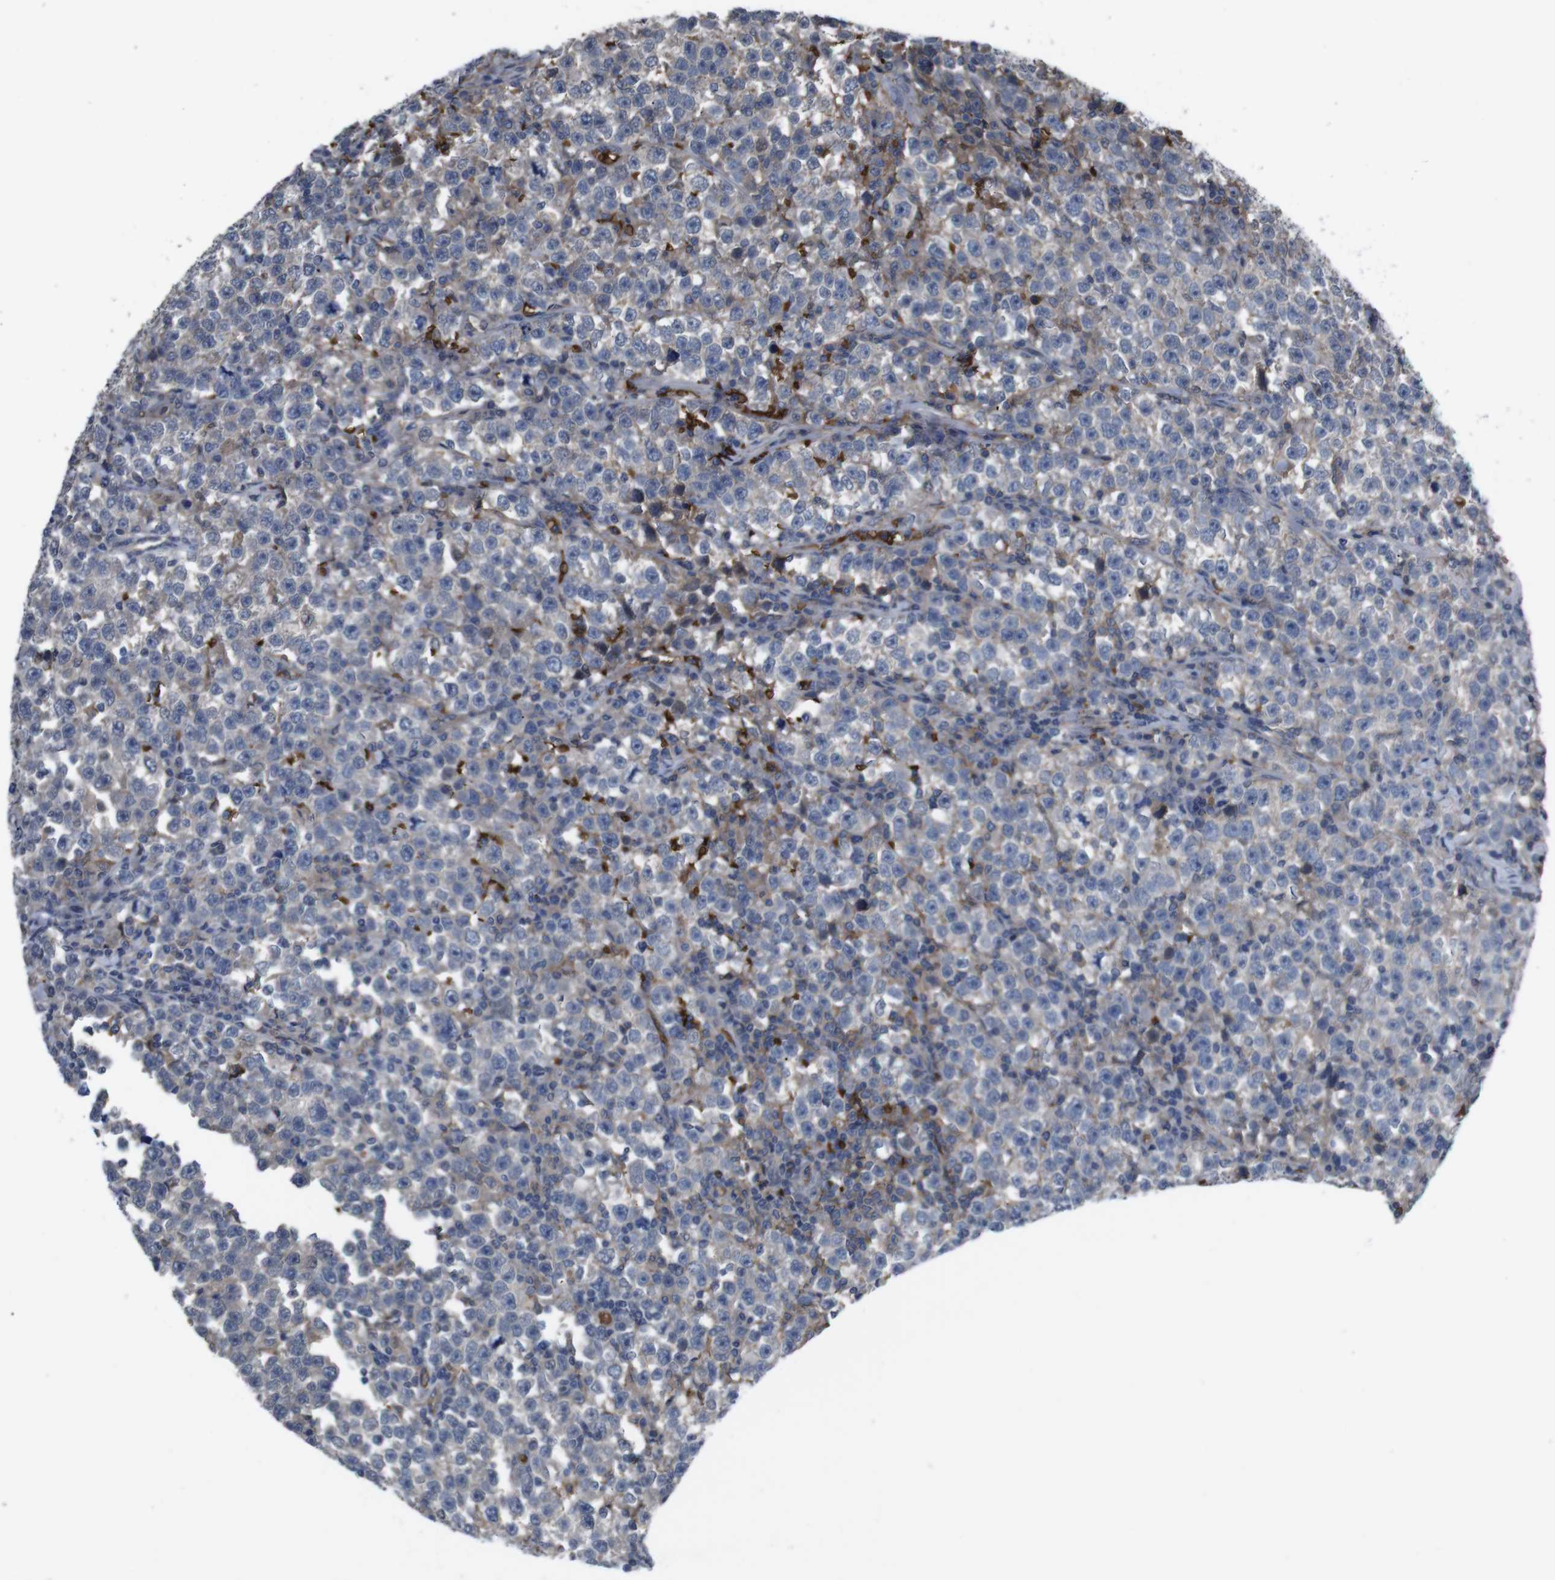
{"staining": {"intensity": "negative", "quantity": "none", "location": "none"}, "tissue": "testis cancer", "cell_type": "Tumor cells", "image_type": "cancer", "snomed": [{"axis": "morphology", "description": "Seminoma, NOS"}, {"axis": "topography", "description": "Testis"}], "caption": "The immunohistochemistry image has no significant positivity in tumor cells of testis cancer tissue.", "gene": "SPTB", "patient": {"sex": "male", "age": 43}}